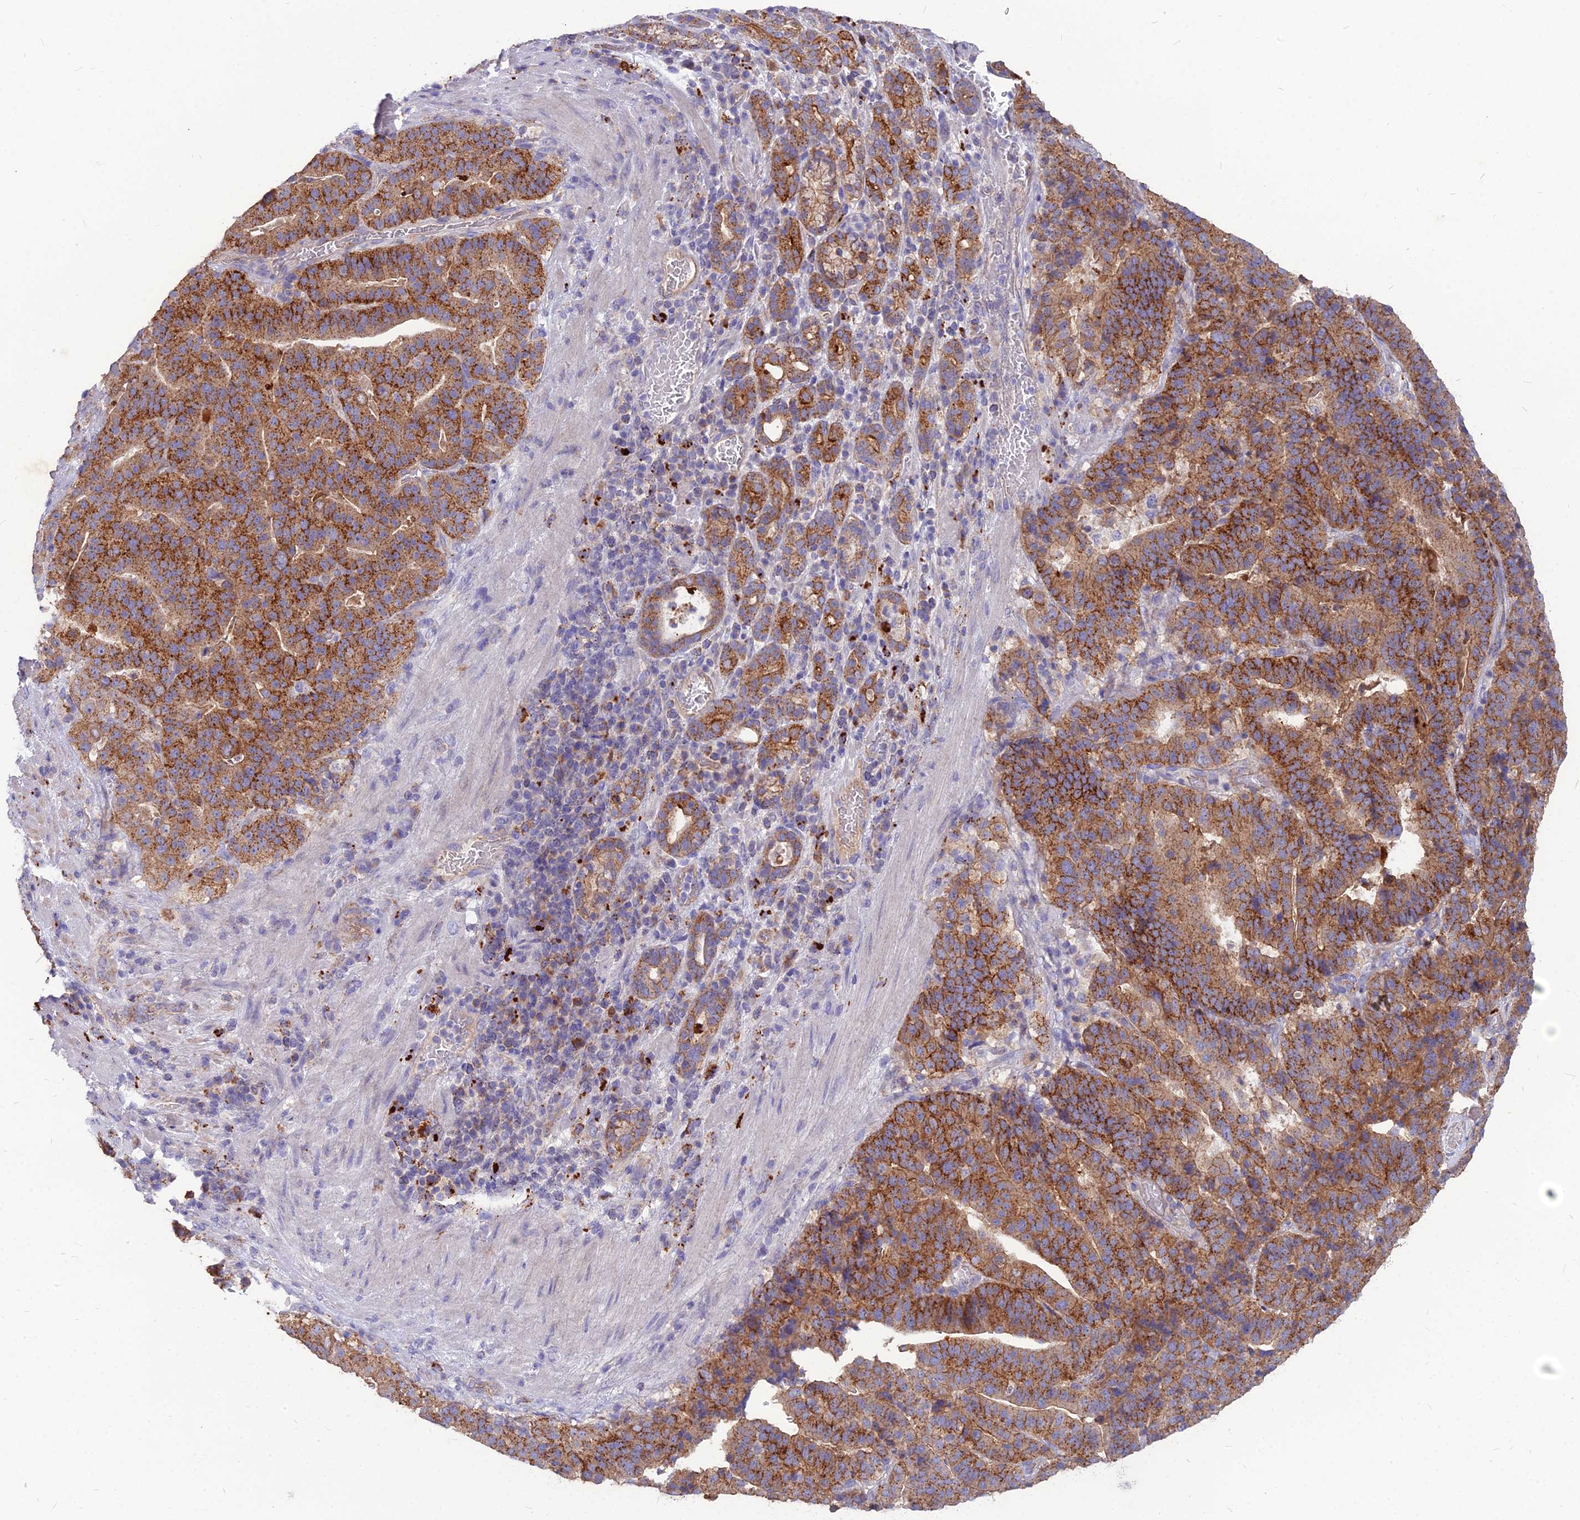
{"staining": {"intensity": "strong", "quantity": ">75%", "location": "cytoplasmic/membranous"}, "tissue": "stomach cancer", "cell_type": "Tumor cells", "image_type": "cancer", "snomed": [{"axis": "morphology", "description": "Adenocarcinoma, NOS"}, {"axis": "topography", "description": "Stomach"}], "caption": "Immunohistochemical staining of human adenocarcinoma (stomach) reveals high levels of strong cytoplasmic/membranous staining in about >75% of tumor cells. (Stains: DAB in brown, nuclei in blue, Microscopy: brightfield microscopy at high magnification).", "gene": "PCED1B", "patient": {"sex": "male", "age": 48}}